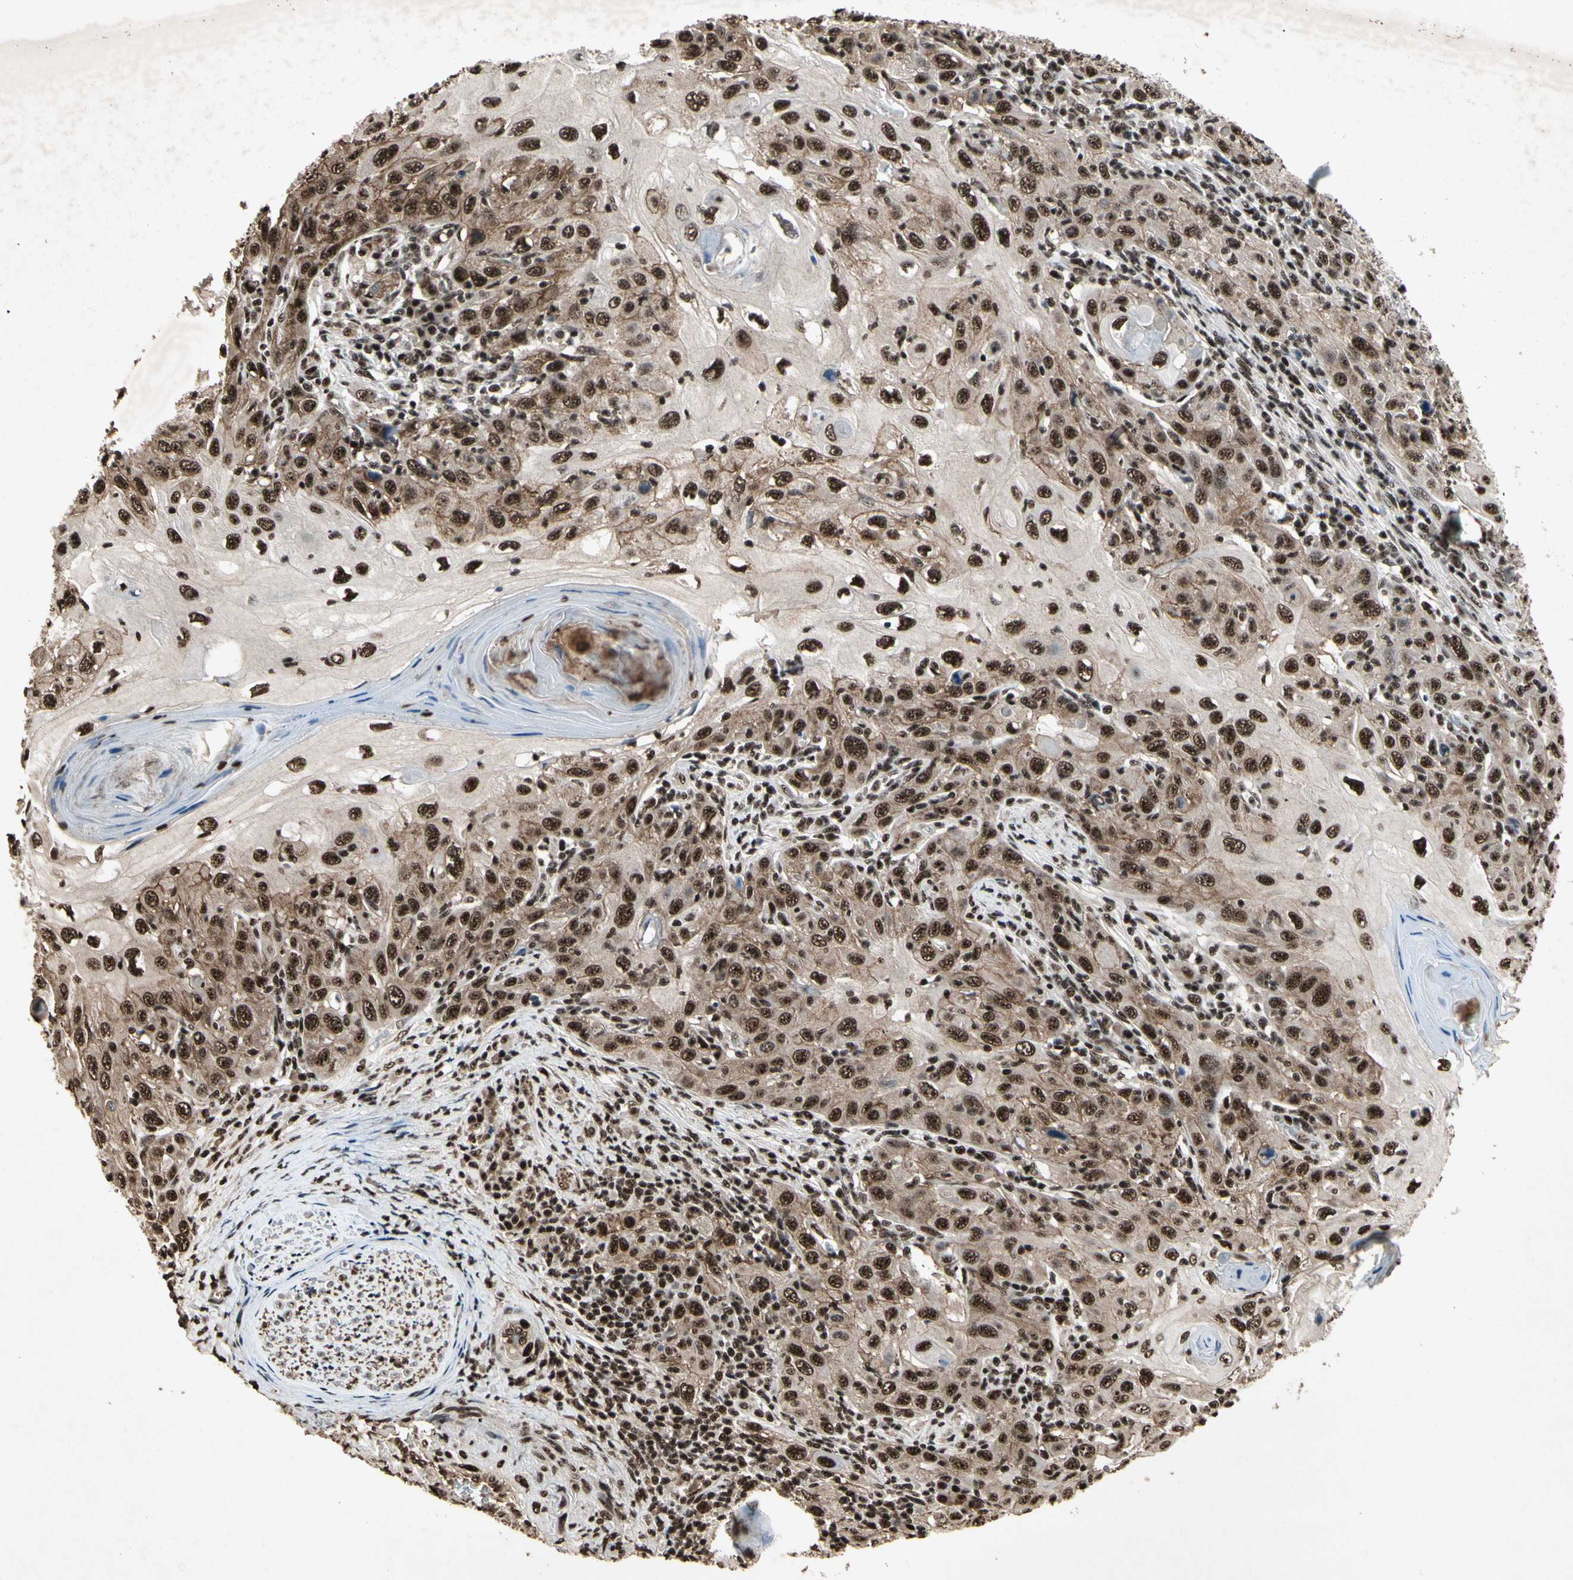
{"staining": {"intensity": "strong", "quantity": ">75%", "location": "cytoplasmic/membranous,nuclear"}, "tissue": "skin cancer", "cell_type": "Tumor cells", "image_type": "cancer", "snomed": [{"axis": "morphology", "description": "Squamous cell carcinoma, NOS"}, {"axis": "topography", "description": "Skin"}], "caption": "Immunohistochemistry (IHC) staining of skin cancer (squamous cell carcinoma), which exhibits high levels of strong cytoplasmic/membranous and nuclear staining in about >75% of tumor cells indicating strong cytoplasmic/membranous and nuclear protein positivity. The staining was performed using DAB (3,3'-diaminobenzidine) (brown) for protein detection and nuclei were counterstained in hematoxylin (blue).", "gene": "TBX2", "patient": {"sex": "female", "age": 88}}